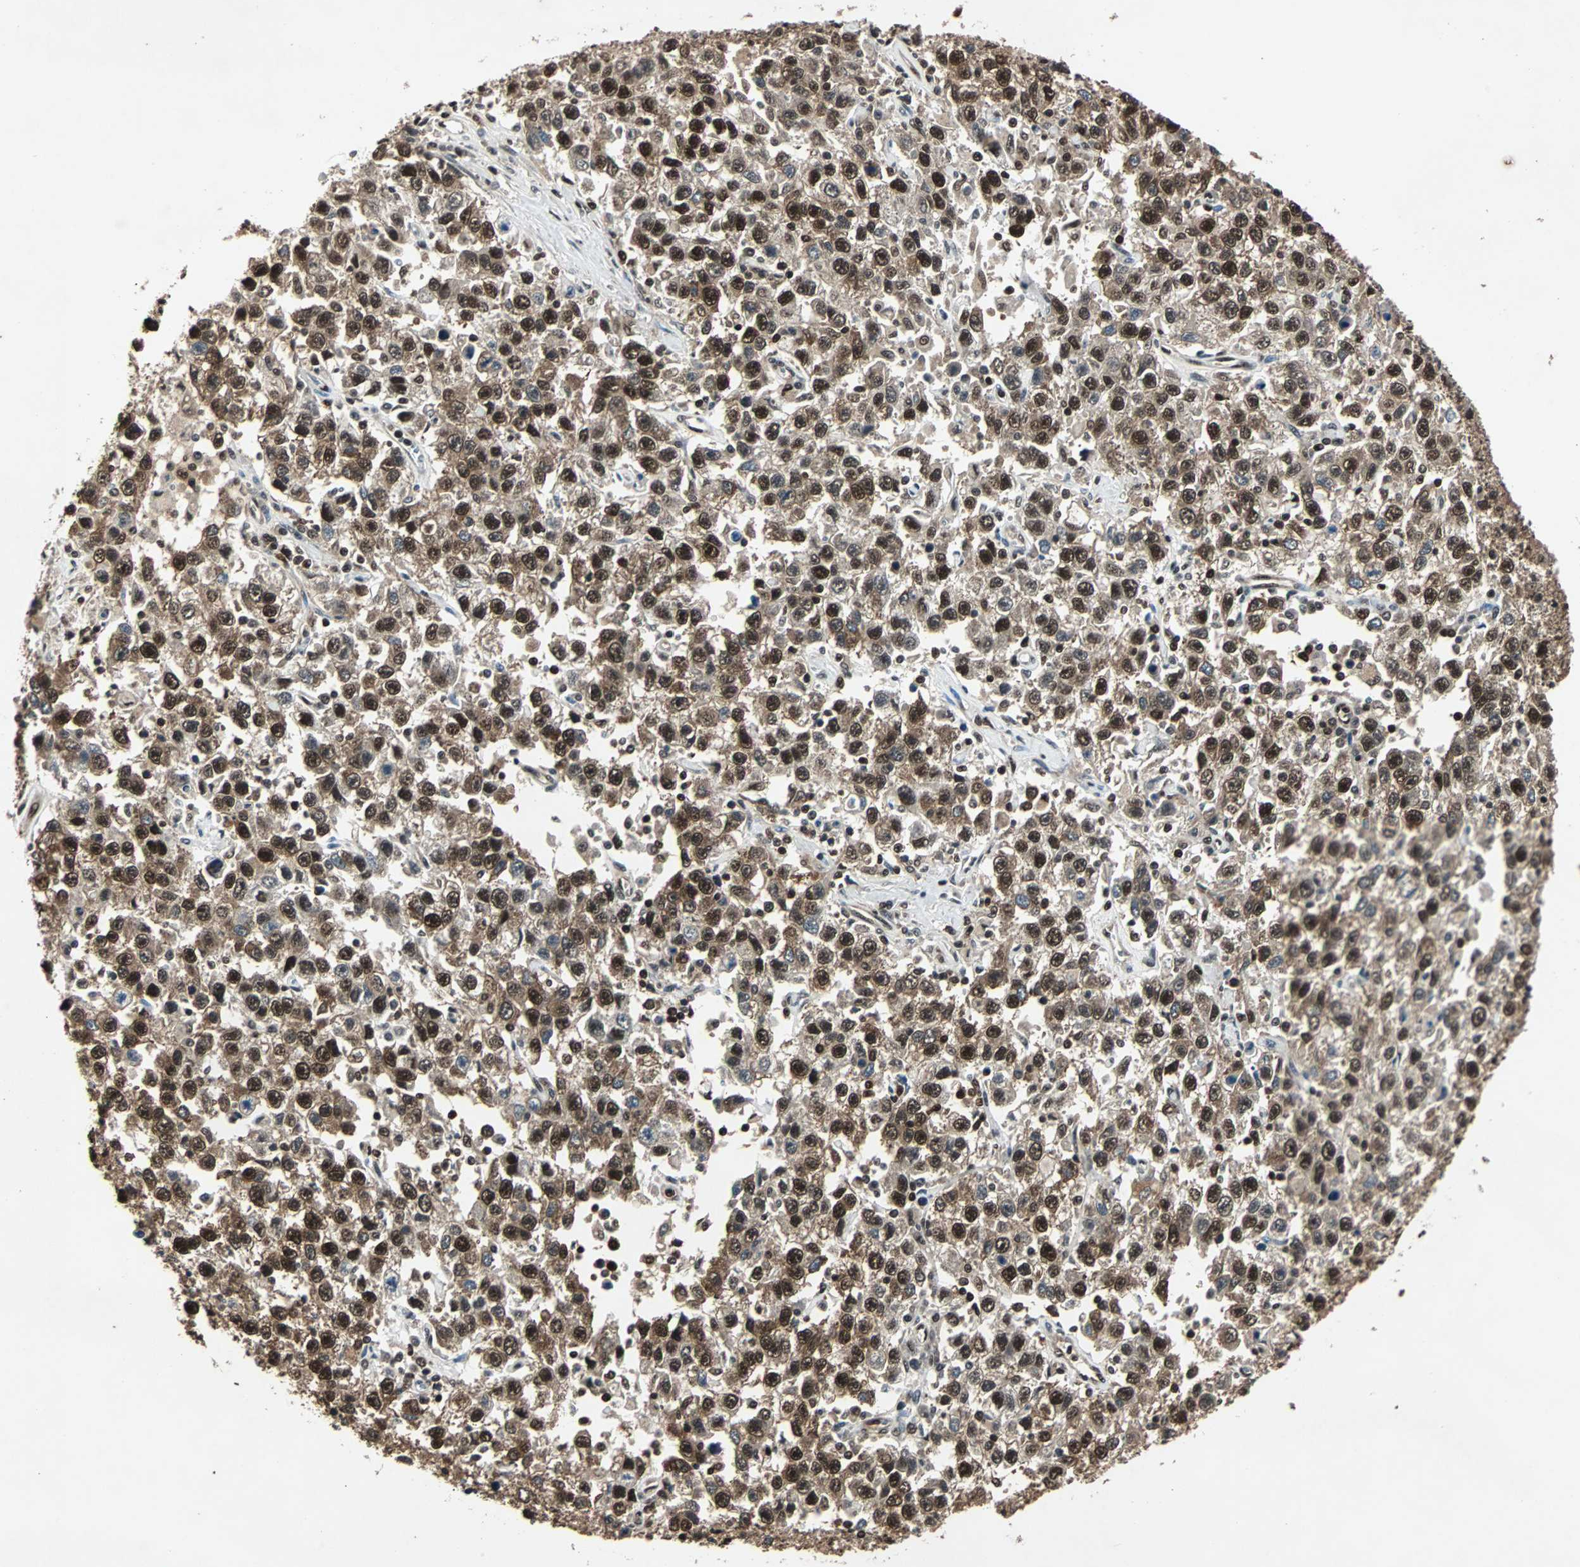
{"staining": {"intensity": "strong", "quantity": ">75%", "location": "cytoplasmic/membranous,nuclear"}, "tissue": "testis cancer", "cell_type": "Tumor cells", "image_type": "cancer", "snomed": [{"axis": "morphology", "description": "Seminoma, NOS"}, {"axis": "topography", "description": "Testis"}], "caption": "Immunohistochemical staining of seminoma (testis) displays strong cytoplasmic/membranous and nuclear protein positivity in about >75% of tumor cells. (Stains: DAB (3,3'-diaminobenzidine) in brown, nuclei in blue, Microscopy: brightfield microscopy at high magnification).", "gene": "ACLY", "patient": {"sex": "male", "age": 41}}